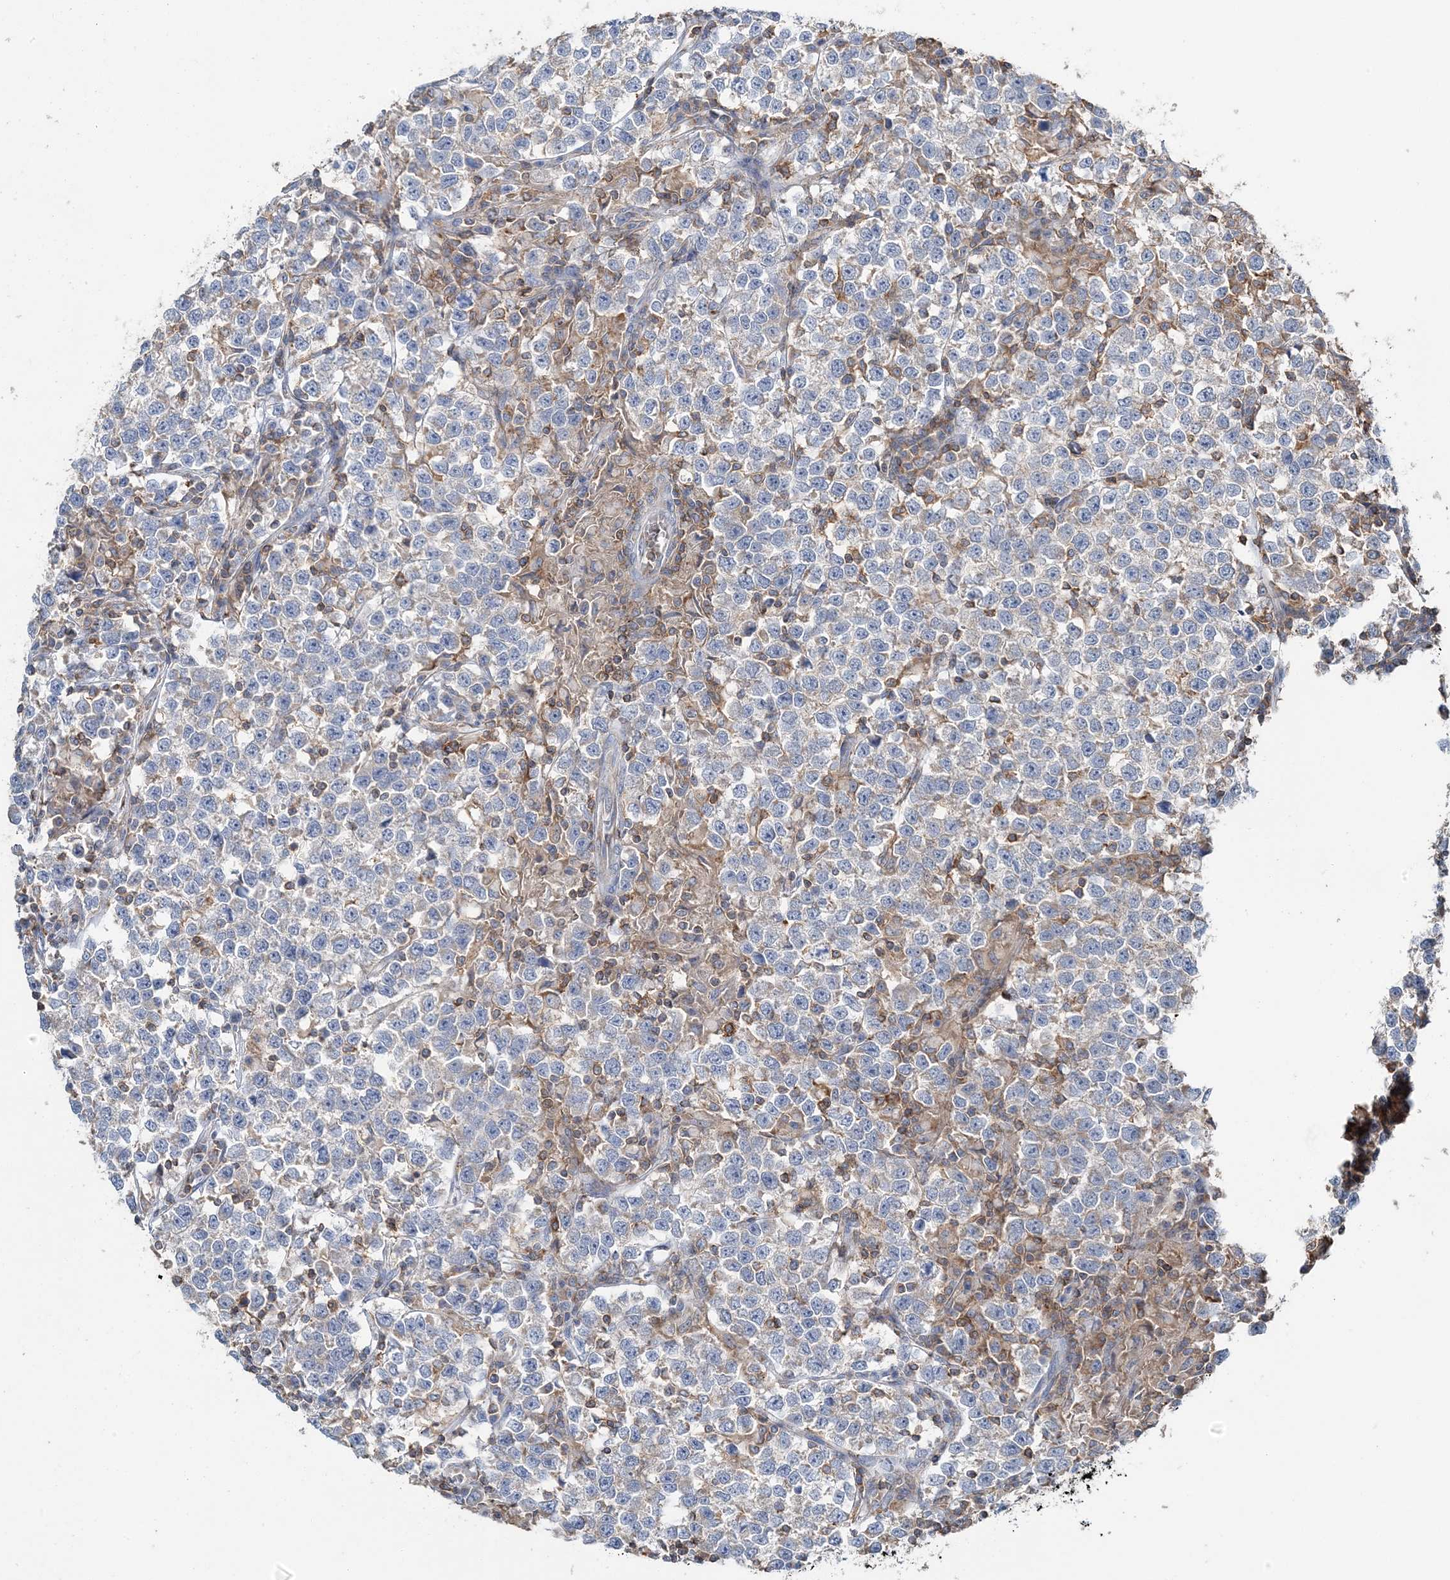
{"staining": {"intensity": "negative", "quantity": "none", "location": "none"}, "tissue": "testis cancer", "cell_type": "Tumor cells", "image_type": "cancer", "snomed": [{"axis": "morphology", "description": "Normal tissue, NOS"}, {"axis": "morphology", "description": "Seminoma, NOS"}, {"axis": "topography", "description": "Testis"}], "caption": "IHC of testis cancer (seminoma) displays no positivity in tumor cells. (DAB (3,3'-diaminobenzidine) immunohistochemistry with hematoxylin counter stain).", "gene": "TMLHE", "patient": {"sex": "male", "age": 43}}